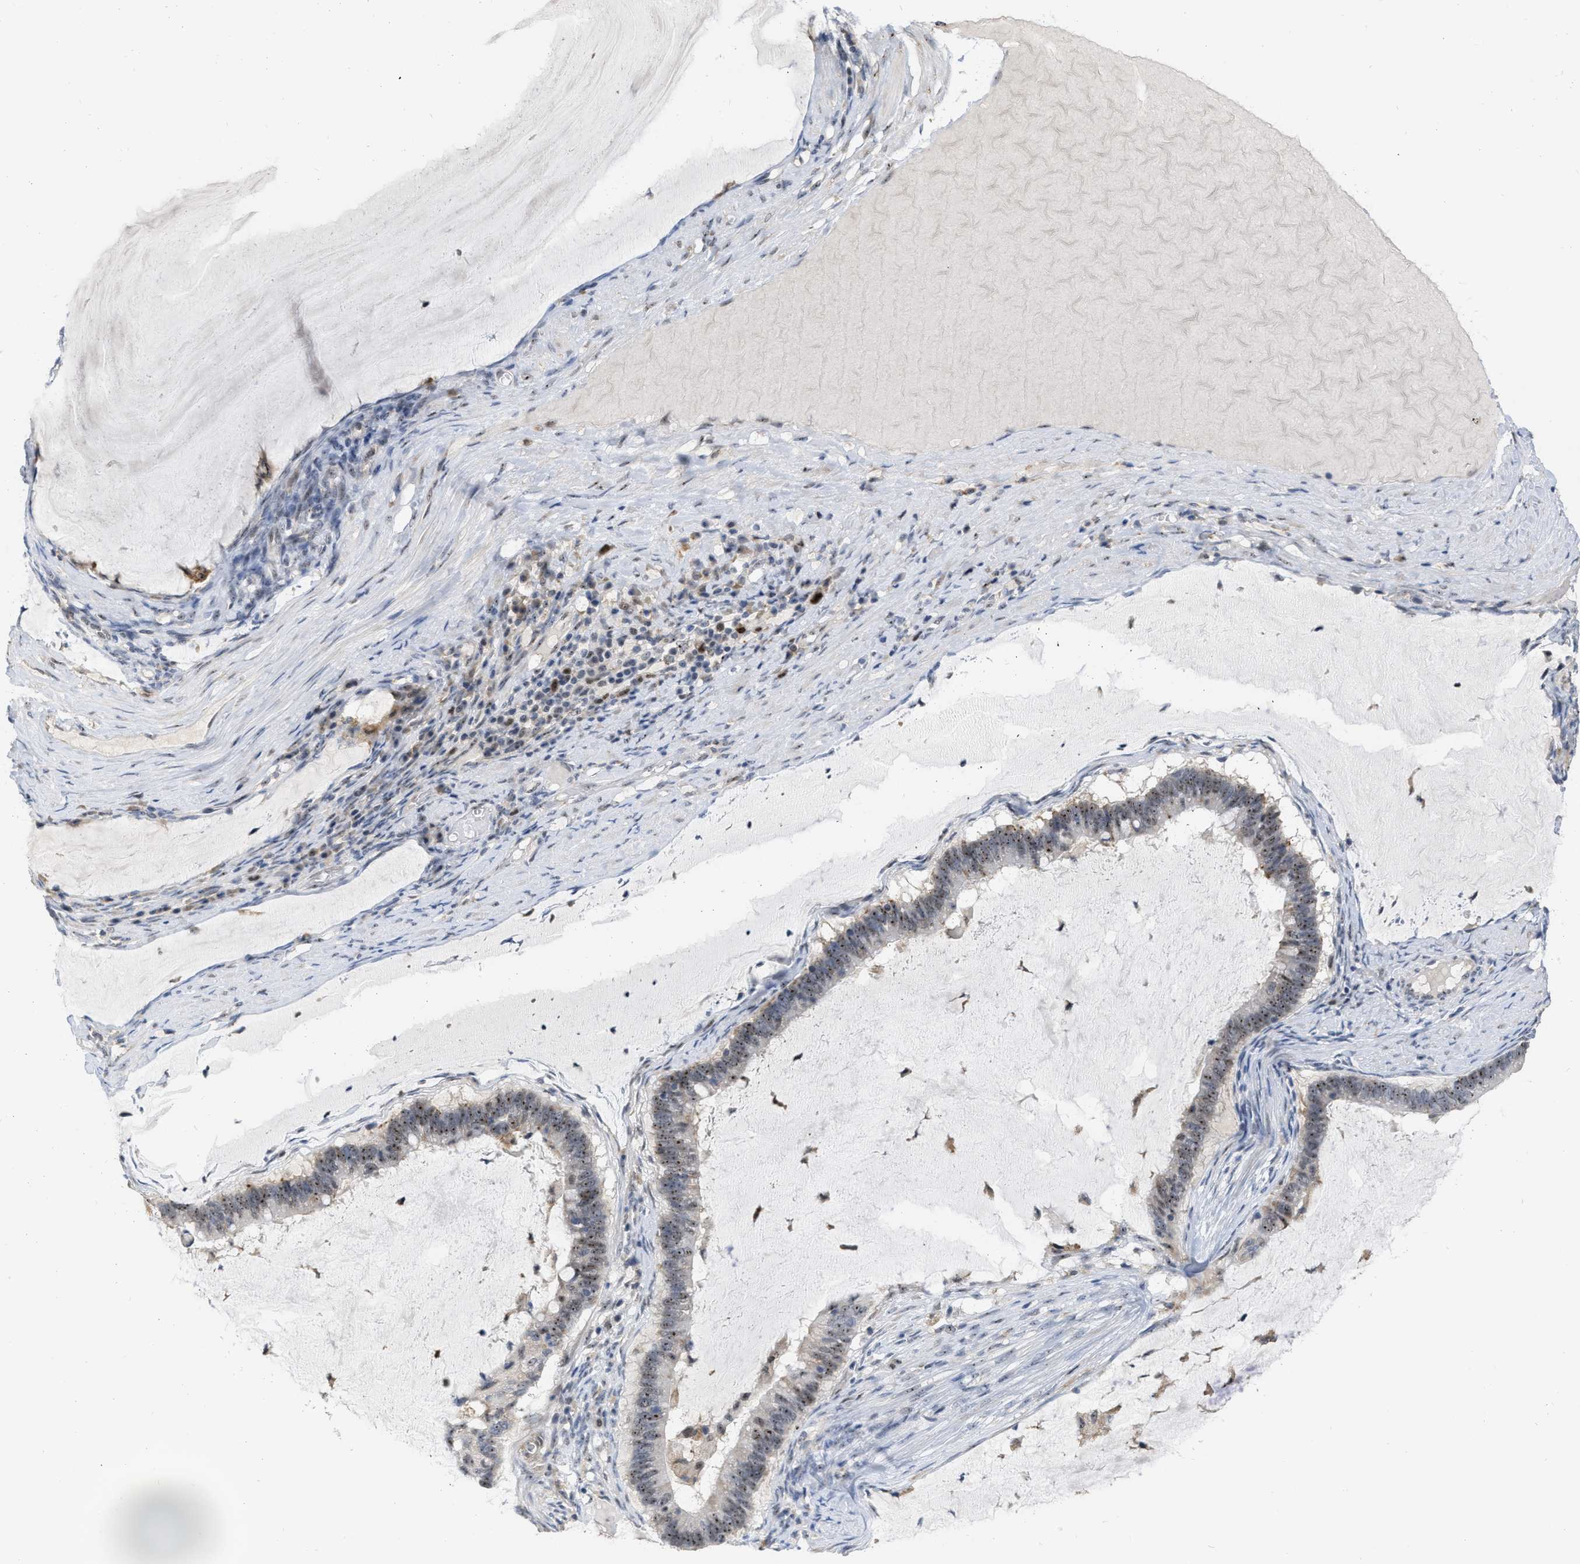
{"staining": {"intensity": "moderate", "quantity": ">75%", "location": "nuclear"}, "tissue": "ovarian cancer", "cell_type": "Tumor cells", "image_type": "cancer", "snomed": [{"axis": "morphology", "description": "Cystadenocarcinoma, mucinous, NOS"}, {"axis": "topography", "description": "Ovary"}], "caption": "Immunohistochemistry (IHC) of human ovarian cancer (mucinous cystadenocarcinoma) displays medium levels of moderate nuclear staining in approximately >75% of tumor cells.", "gene": "ELAC2", "patient": {"sex": "female", "age": 61}}